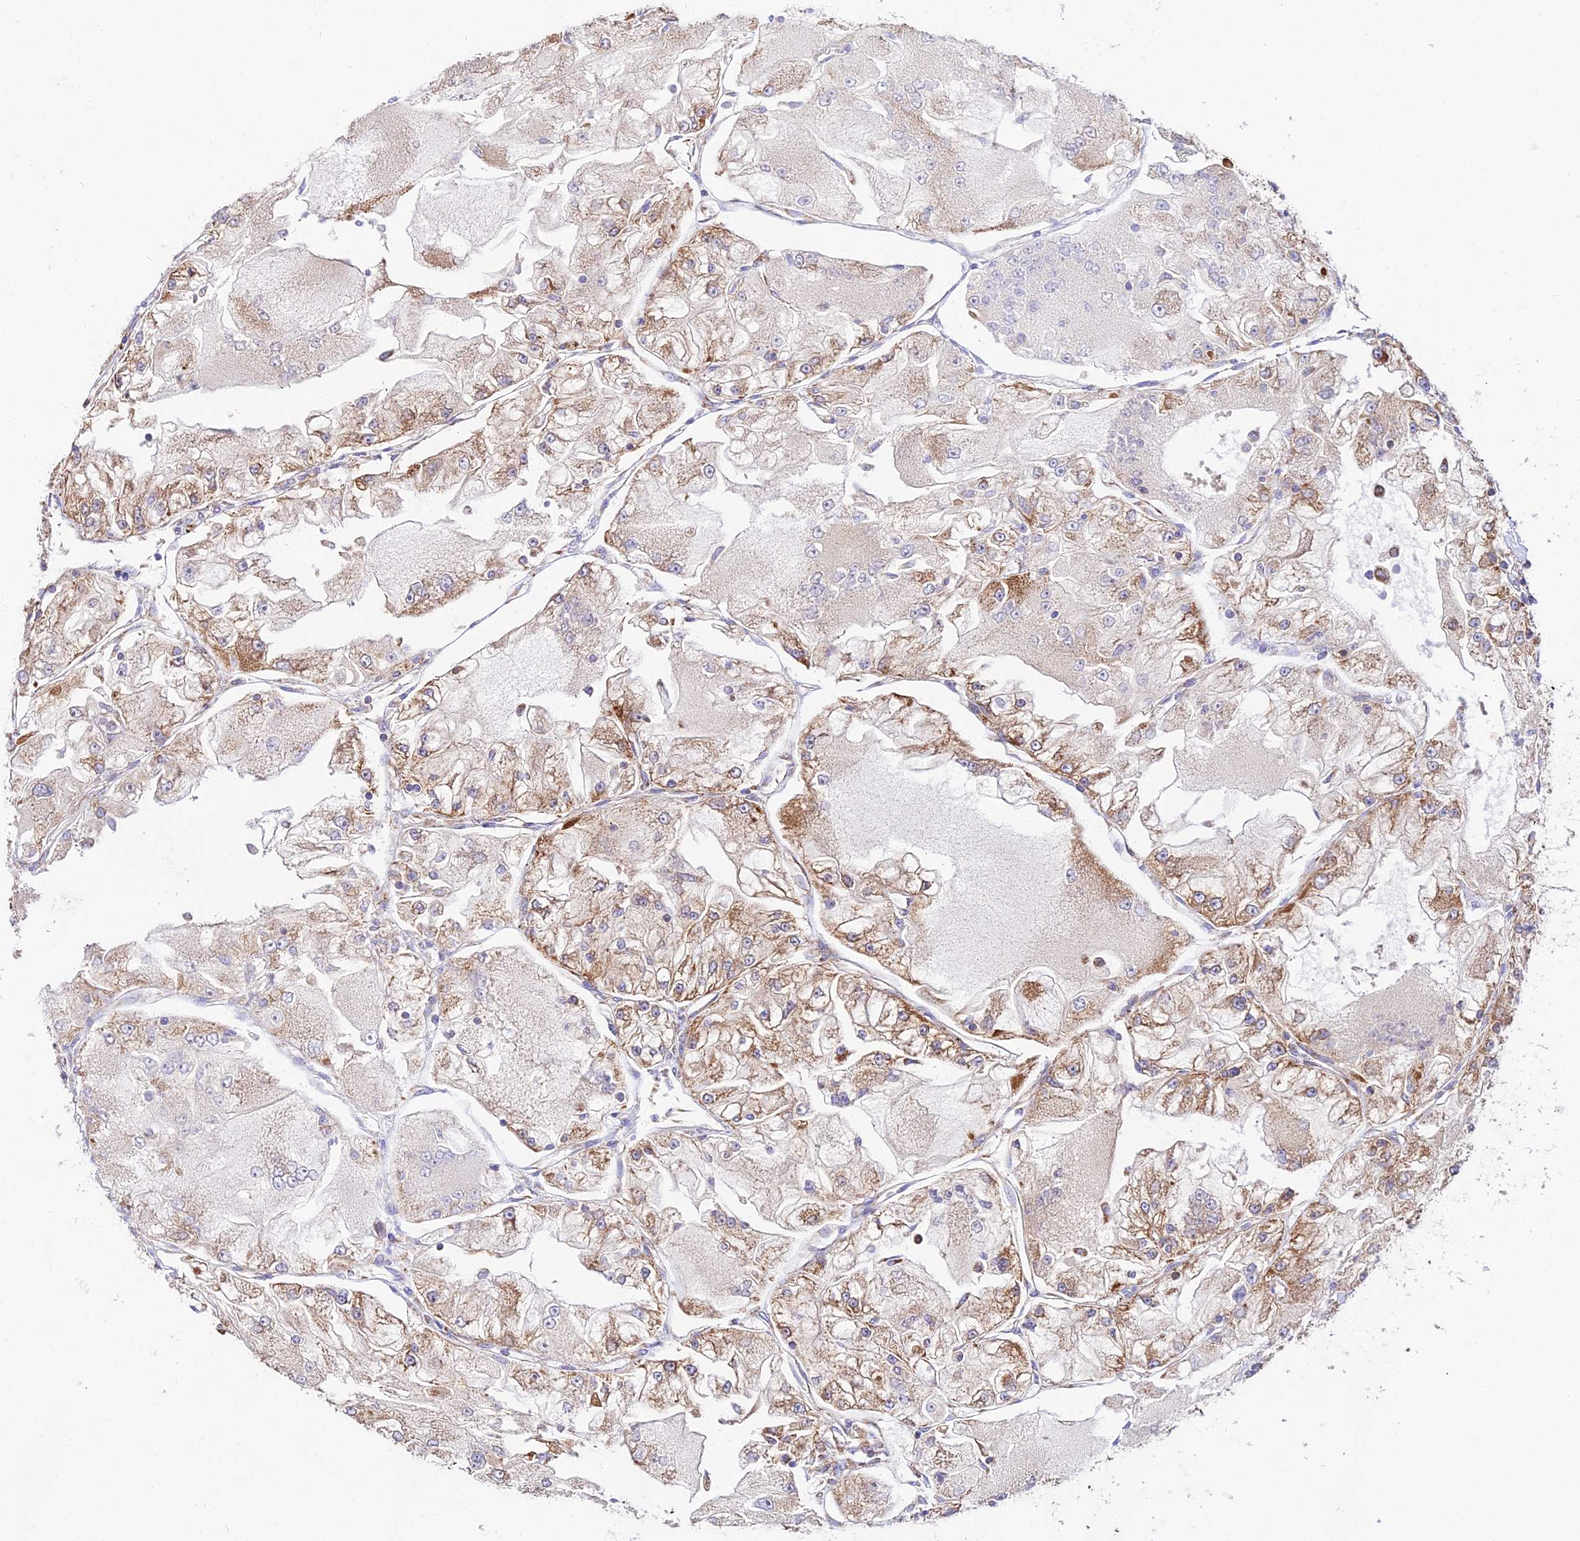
{"staining": {"intensity": "moderate", "quantity": "25%-75%", "location": "cytoplasmic/membranous"}, "tissue": "renal cancer", "cell_type": "Tumor cells", "image_type": "cancer", "snomed": [{"axis": "morphology", "description": "Adenocarcinoma, NOS"}, {"axis": "topography", "description": "Kidney"}], "caption": "Protein expression analysis of human renal adenocarcinoma reveals moderate cytoplasmic/membranous expression in about 25%-75% of tumor cells. Using DAB (3,3'-diaminobenzidine) (brown) and hematoxylin (blue) stains, captured at high magnification using brightfield microscopy.", "gene": "OCIAD1", "patient": {"sex": "female", "age": 72}}